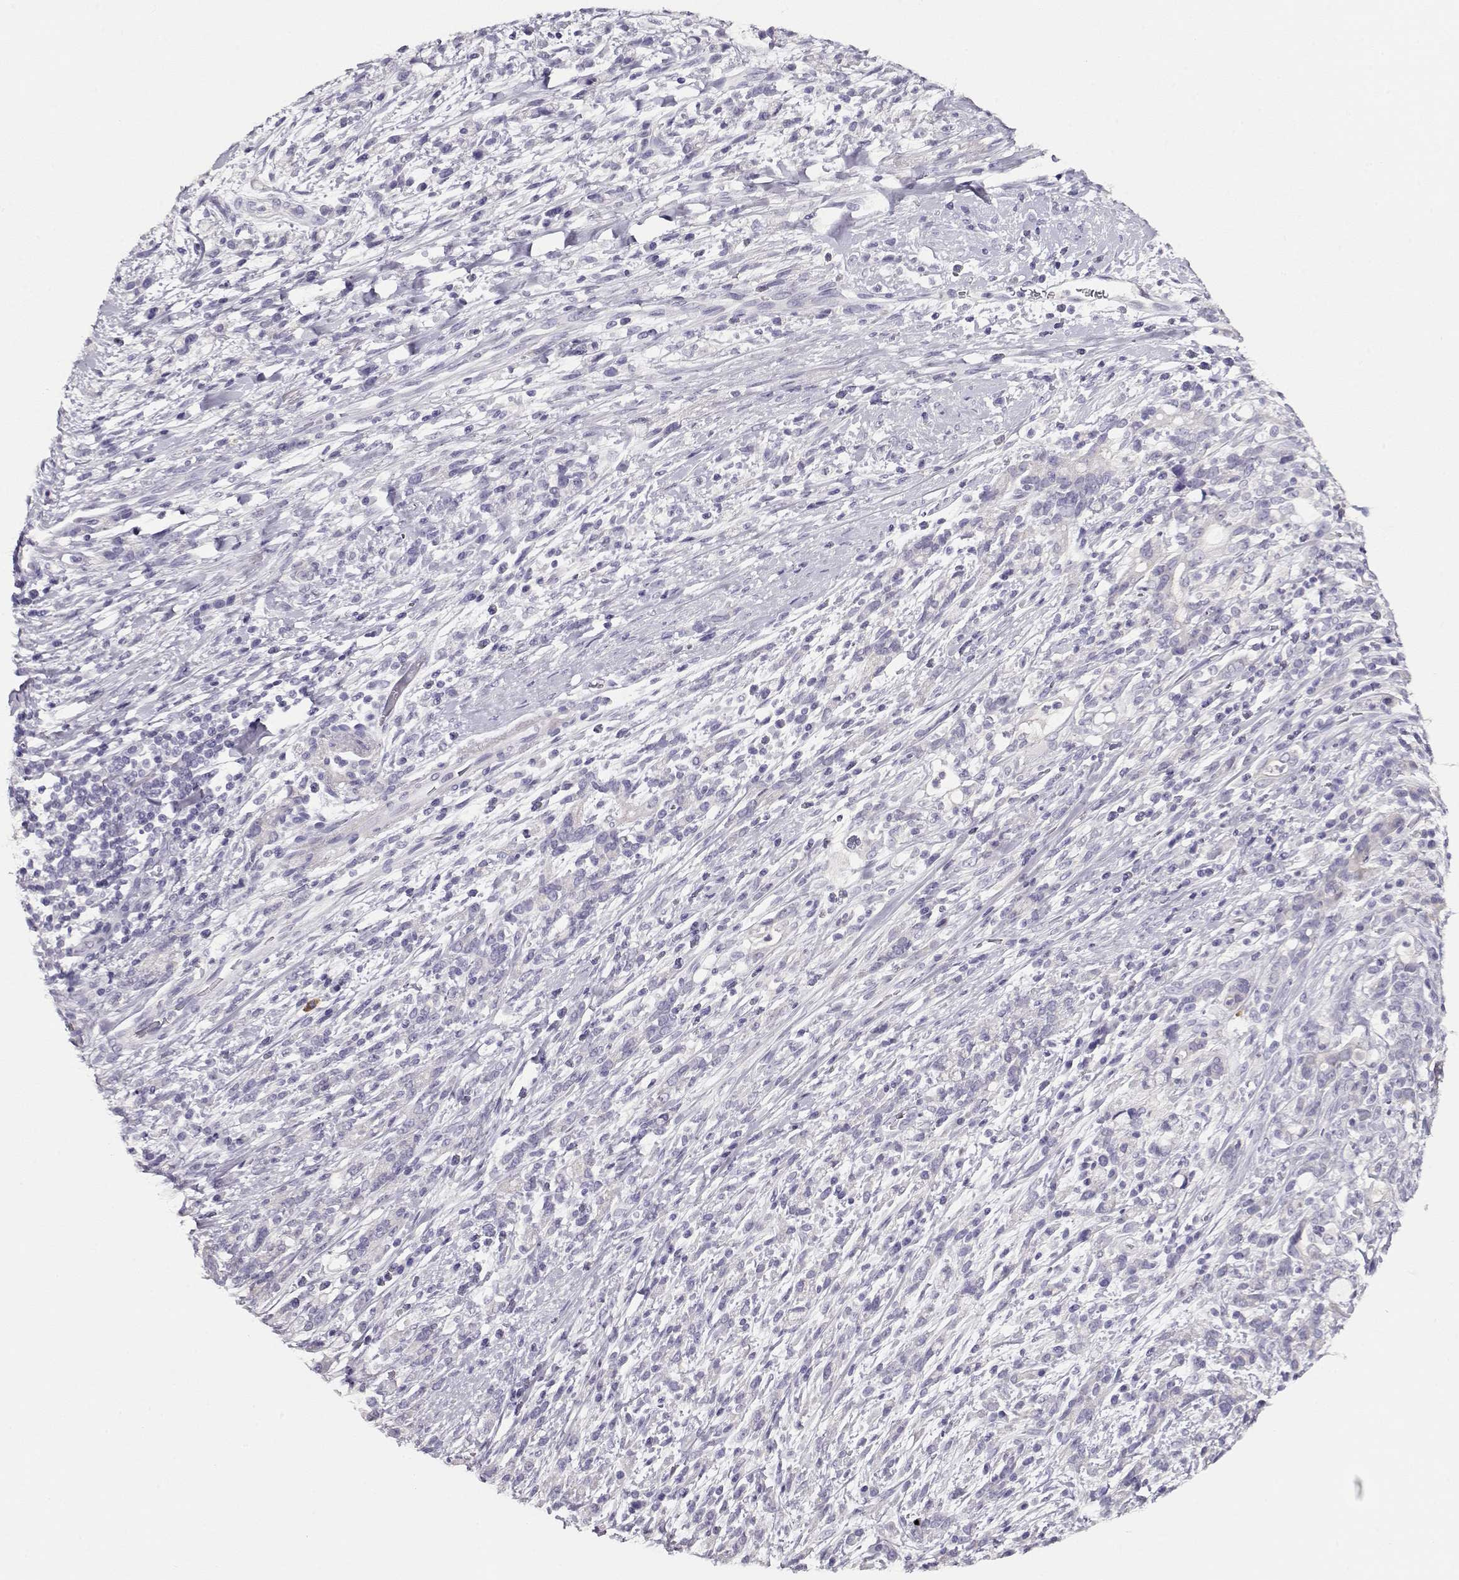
{"staining": {"intensity": "negative", "quantity": "none", "location": "none"}, "tissue": "stomach cancer", "cell_type": "Tumor cells", "image_type": "cancer", "snomed": [{"axis": "morphology", "description": "Adenocarcinoma, NOS"}, {"axis": "topography", "description": "Stomach"}], "caption": "Tumor cells are negative for protein expression in human adenocarcinoma (stomach). (Stains: DAB IHC with hematoxylin counter stain, Microscopy: brightfield microscopy at high magnification).", "gene": "NDRG4", "patient": {"sex": "female", "age": 57}}